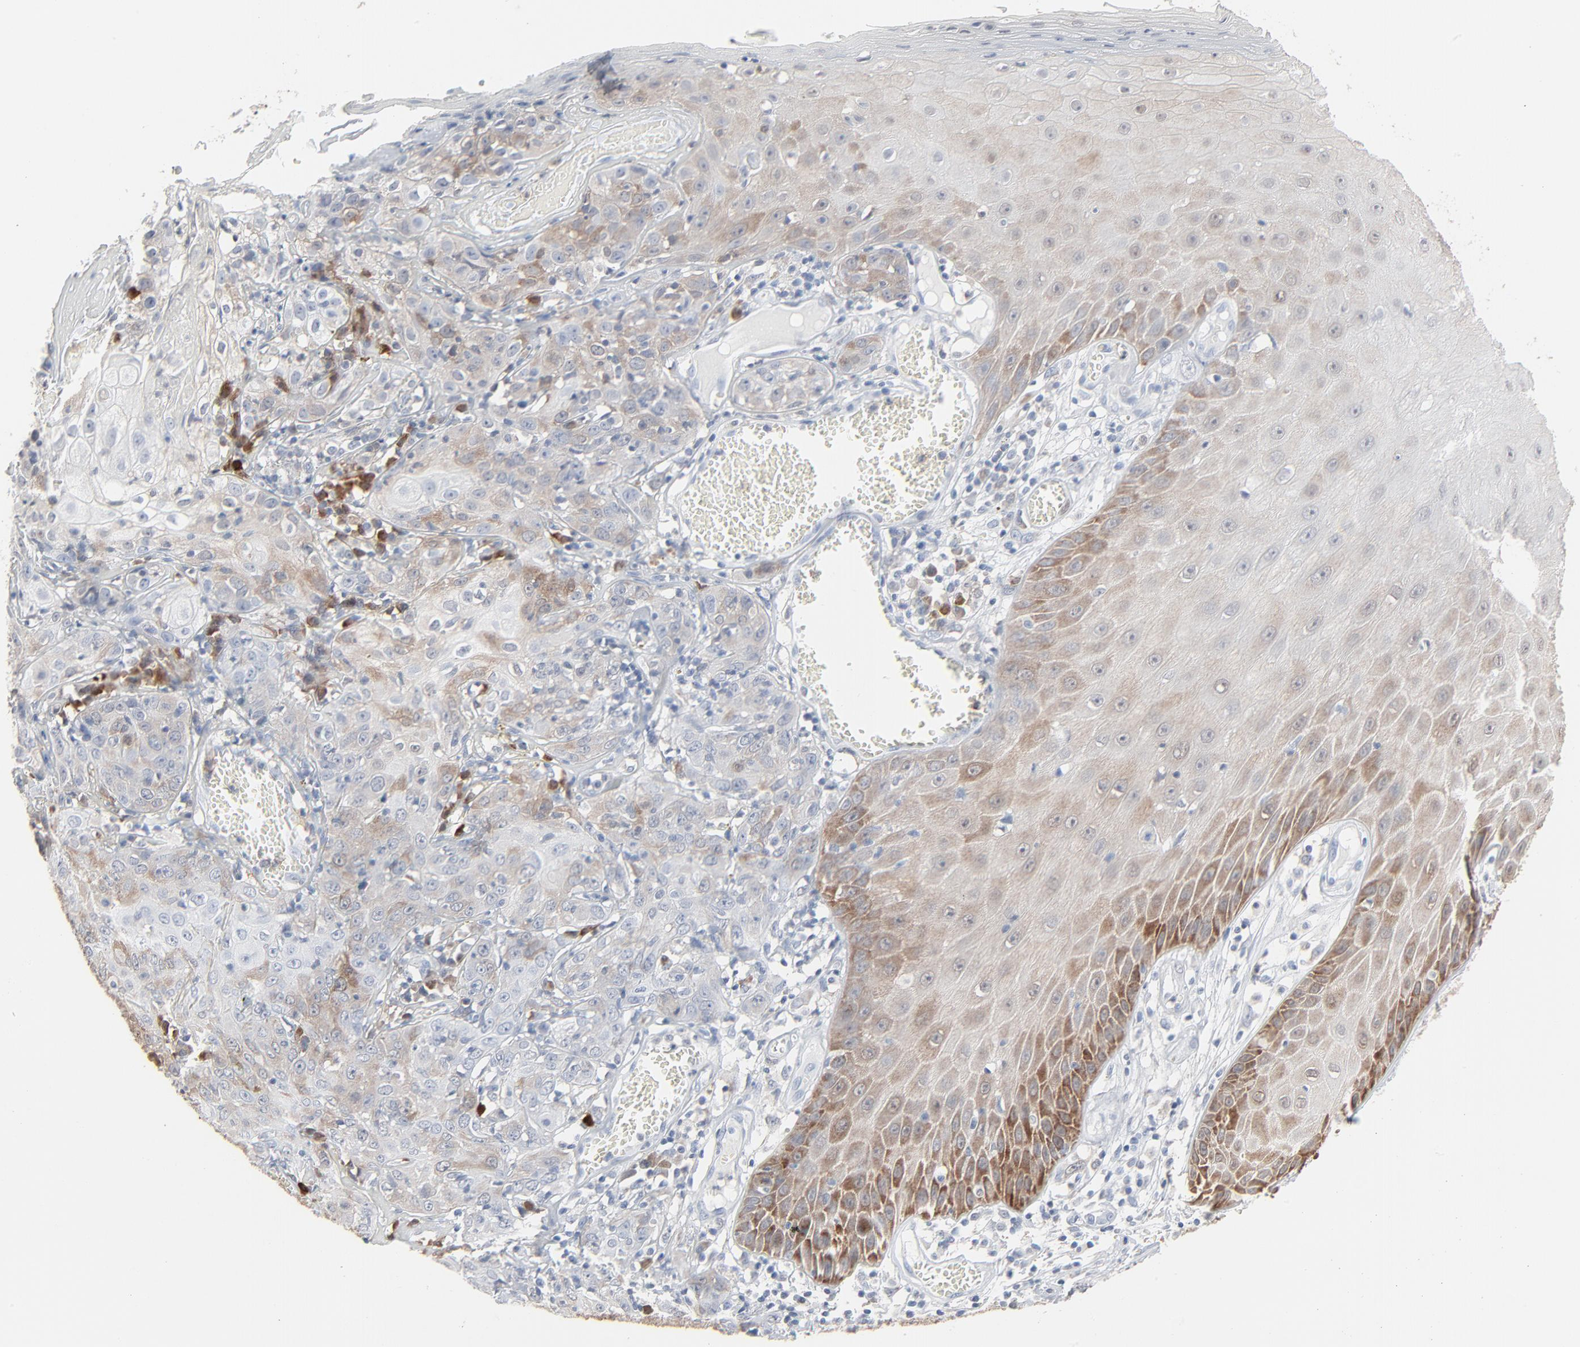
{"staining": {"intensity": "weak", "quantity": "25%-75%", "location": "cytoplasmic/membranous"}, "tissue": "skin cancer", "cell_type": "Tumor cells", "image_type": "cancer", "snomed": [{"axis": "morphology", "description": "Squamous cell carcinoma, NOS"}, {"axis": "topography", "description": "Skin"}], "caption": "Brown immunohistochemical staining in human skin cancer demonstrates weak cytoplasmic/membranous positivity in approximately 25%-75% of tumor cells.", "gene": "PHGDH", "patient": {"sex": "male", "age": 65}}